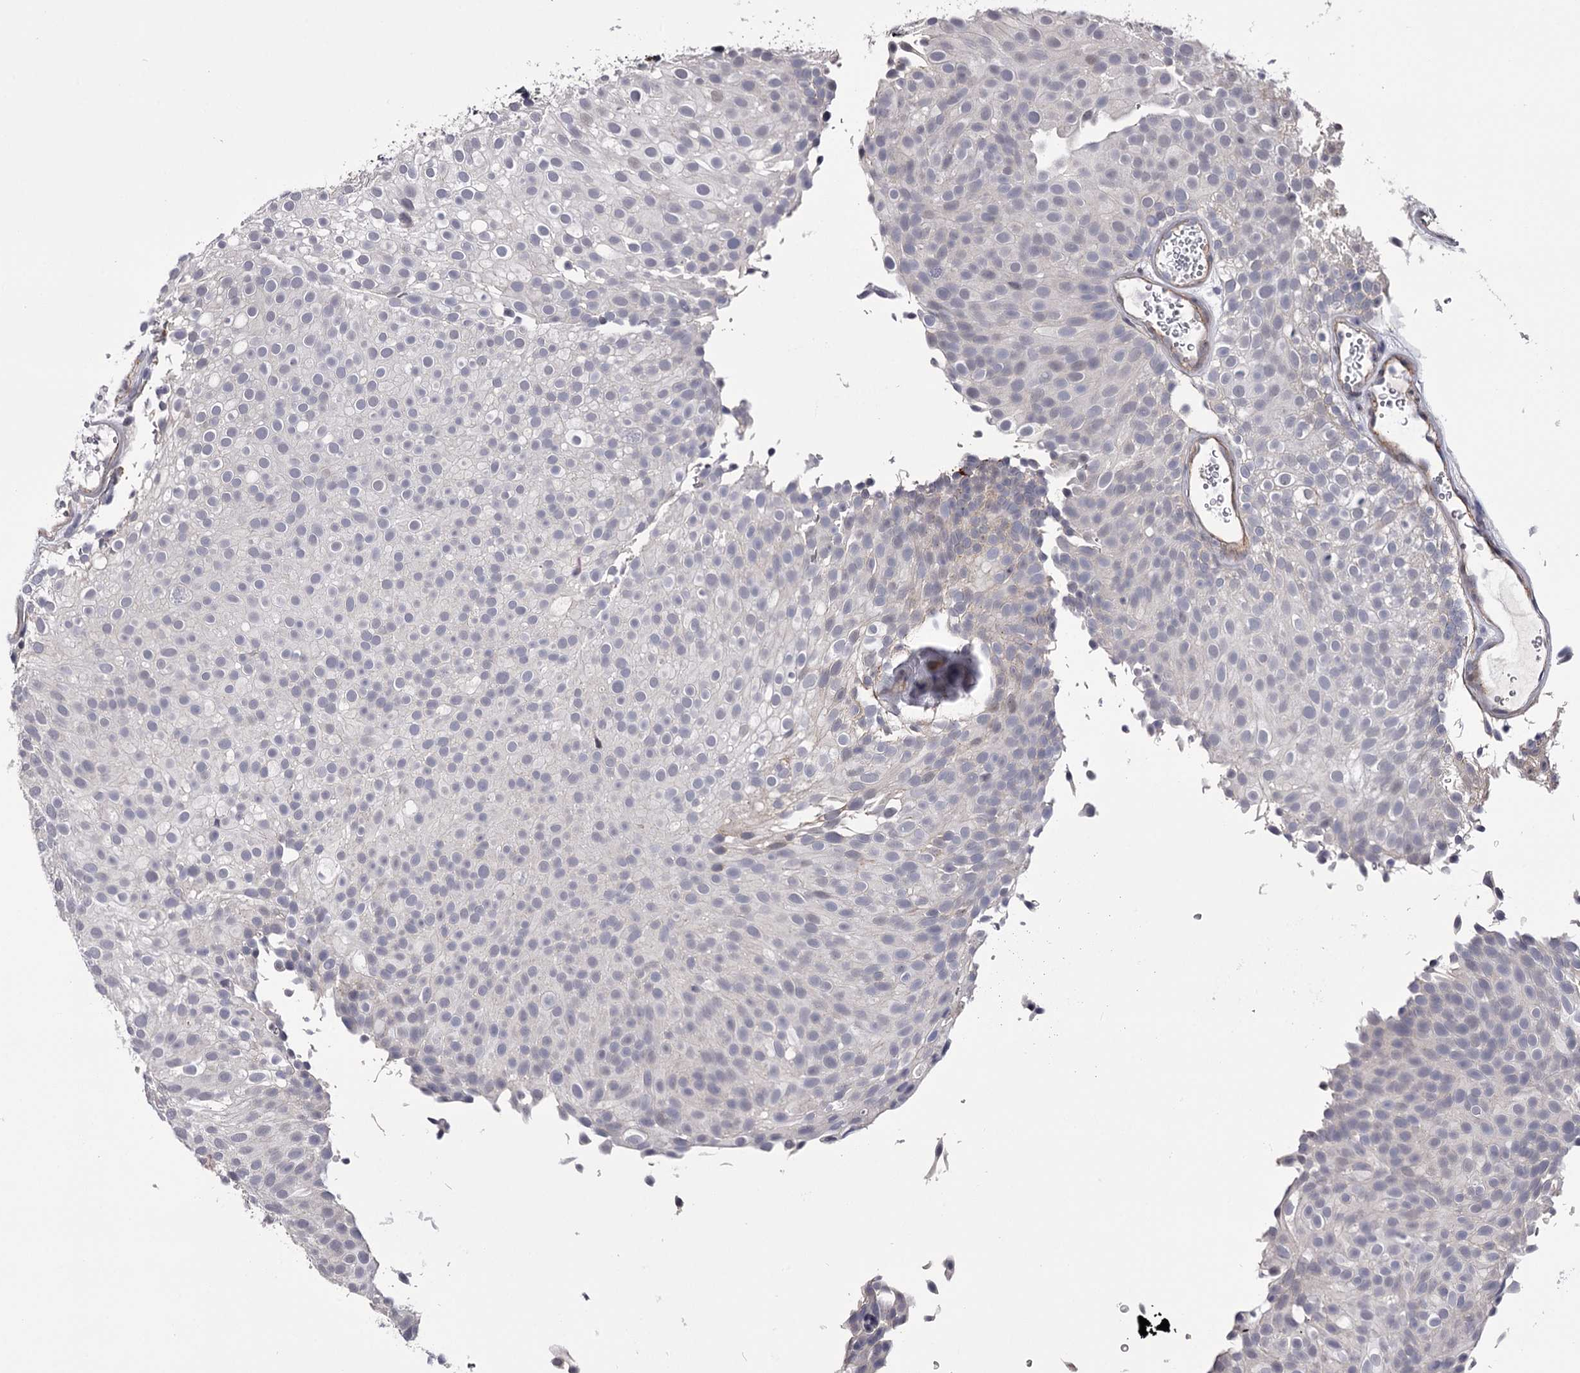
{"staining": {"intensity": "negative", "quantity": "none", "location": "none"}, "tissue": "urothelial cancer", "cell_type": "Tumor cells", "image_type": "cancer", "snomed": [{"axis": "morphology", "description": "Urothelial carcinoma, Low grade"}, {"axis": "topography", "description": "Urinary bladder"}], "caption": "This is an immunohistochemistry histopathology image of human urothelial cancer. There is no staining in tumor cells.", "gene": "OVOL2", "patient": {"sex": "male", "age": 78}}